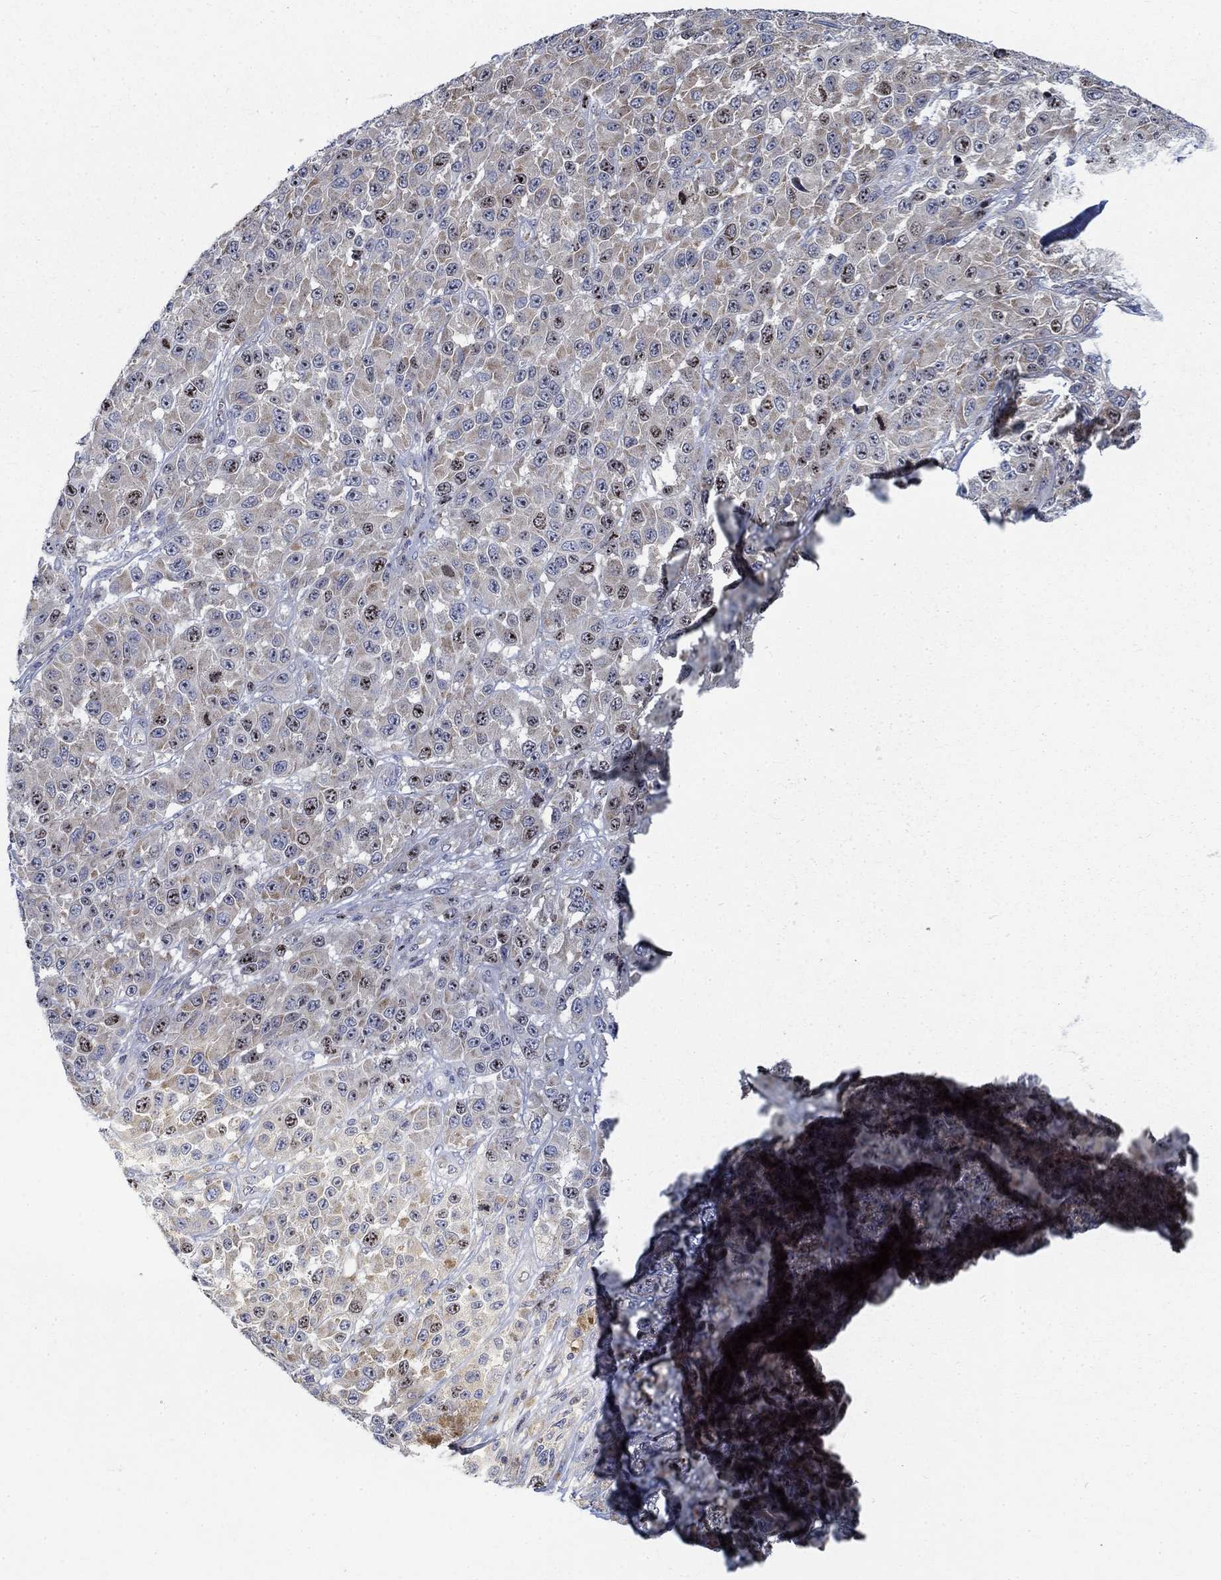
{"staining": {"intensity": "moderate", "quantity": "<25%", "location": "nuclear"}, "tissue": "melanoma", "cell_type": "Tumor cells", "image_type": "cancer", "snomed": [{"axis": "morphology", "description": "Malignant melanoma, NOS"}, {"axis": "topography", "description": "Skin"}], "caption": "An image showing moderate nuclear positivity in approximately <25% of tumor cells in melanoma, as visualized by brown immunohistochemical staining.", "gene": "MMP24", "patient": {"sex": "female", "age": 58}}